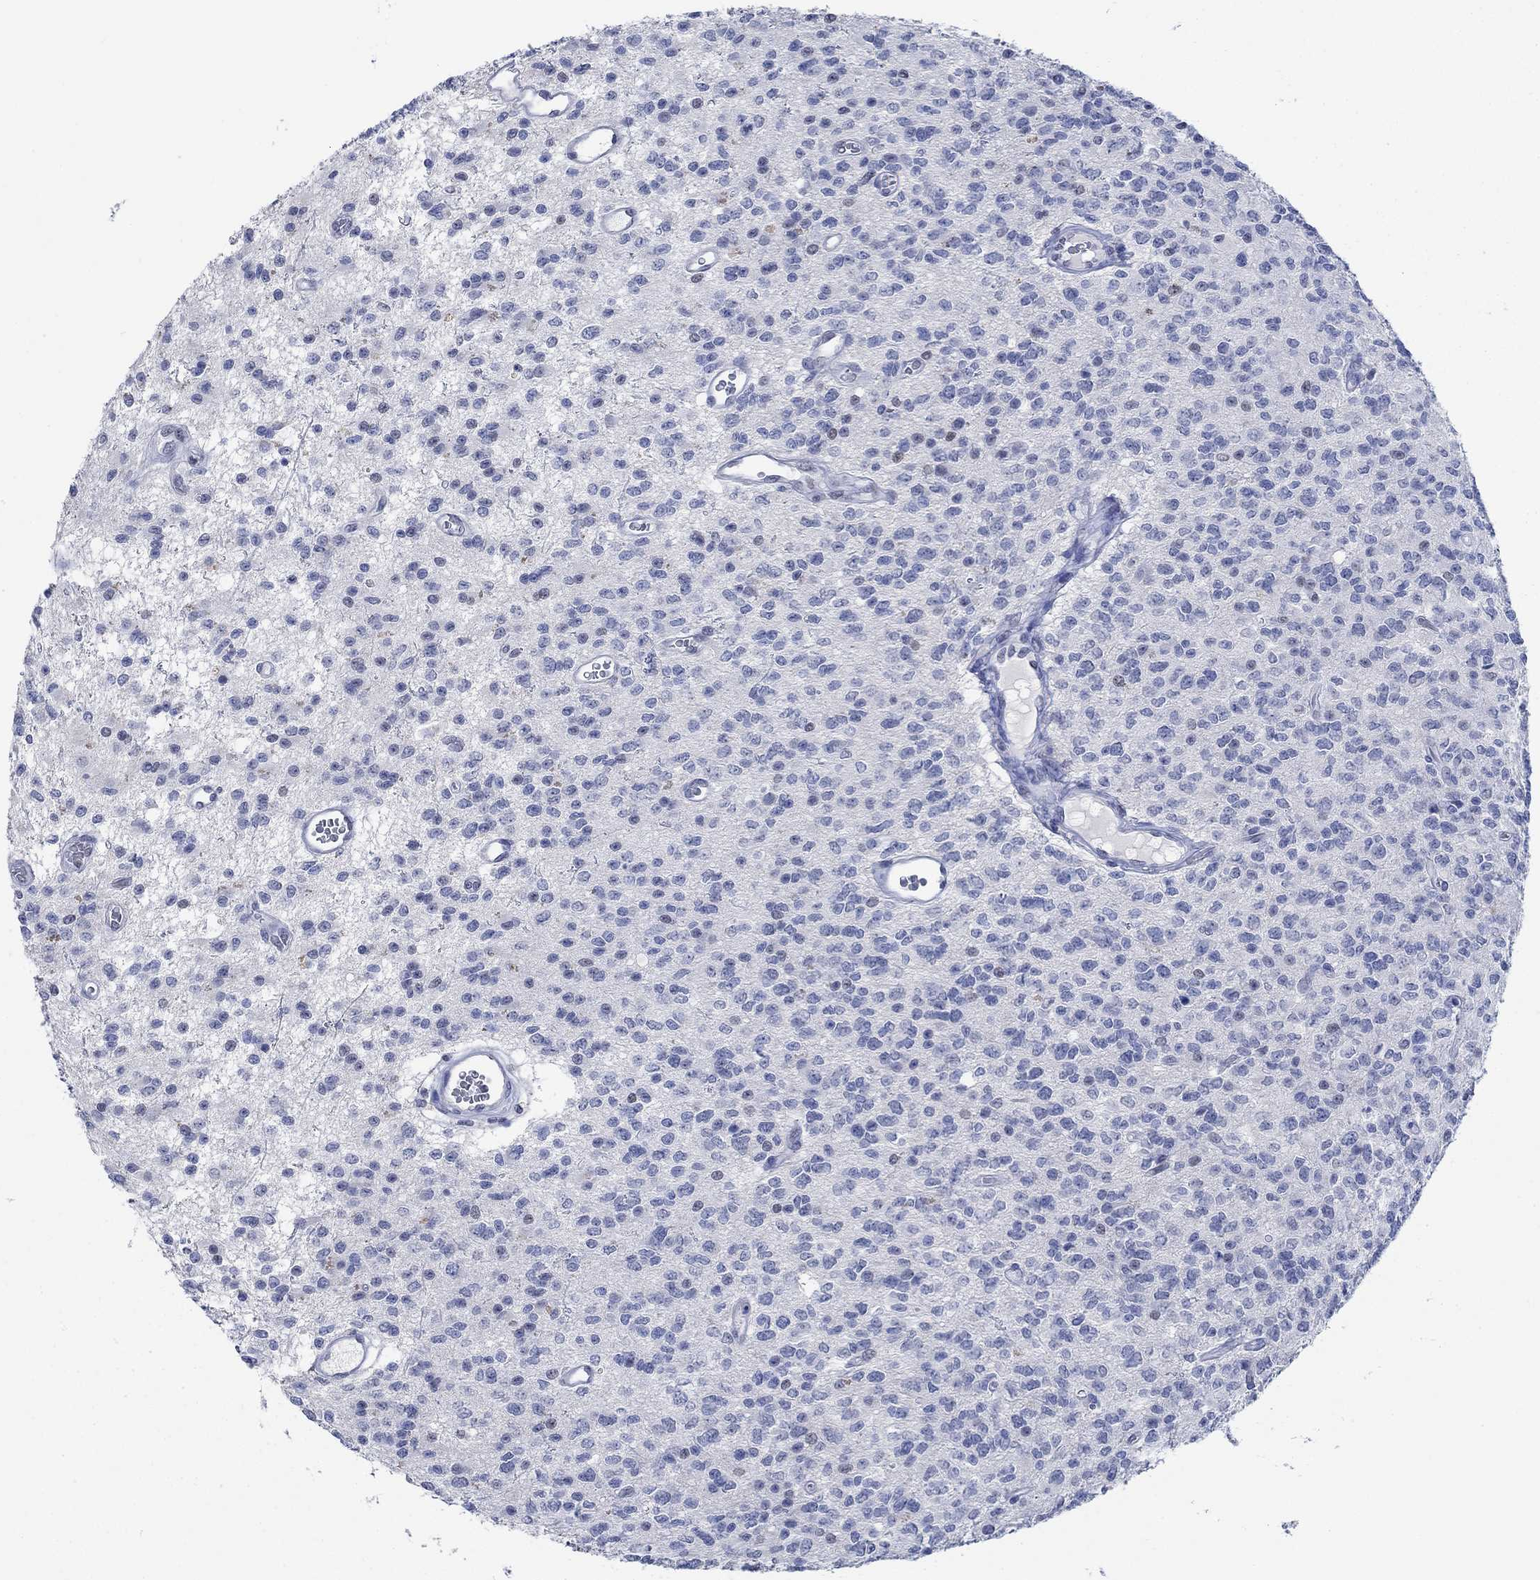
{"staining": {"intensity": "negative", "quantity": "none", "location": "none"}, "tissue": "glioma", "cell_type": "Tumor cells", "image_type": "cancer", "snomed": [{"axis": "morphology", "description": "Glioma, malignant, Low grade"}, {"axis": "topography", "description": "Brain"}], "caption": "Tumor cells show no significant expression in glioma.", "gene": "PPP1R17", "patient": {"sex": "female", "age": 45}}